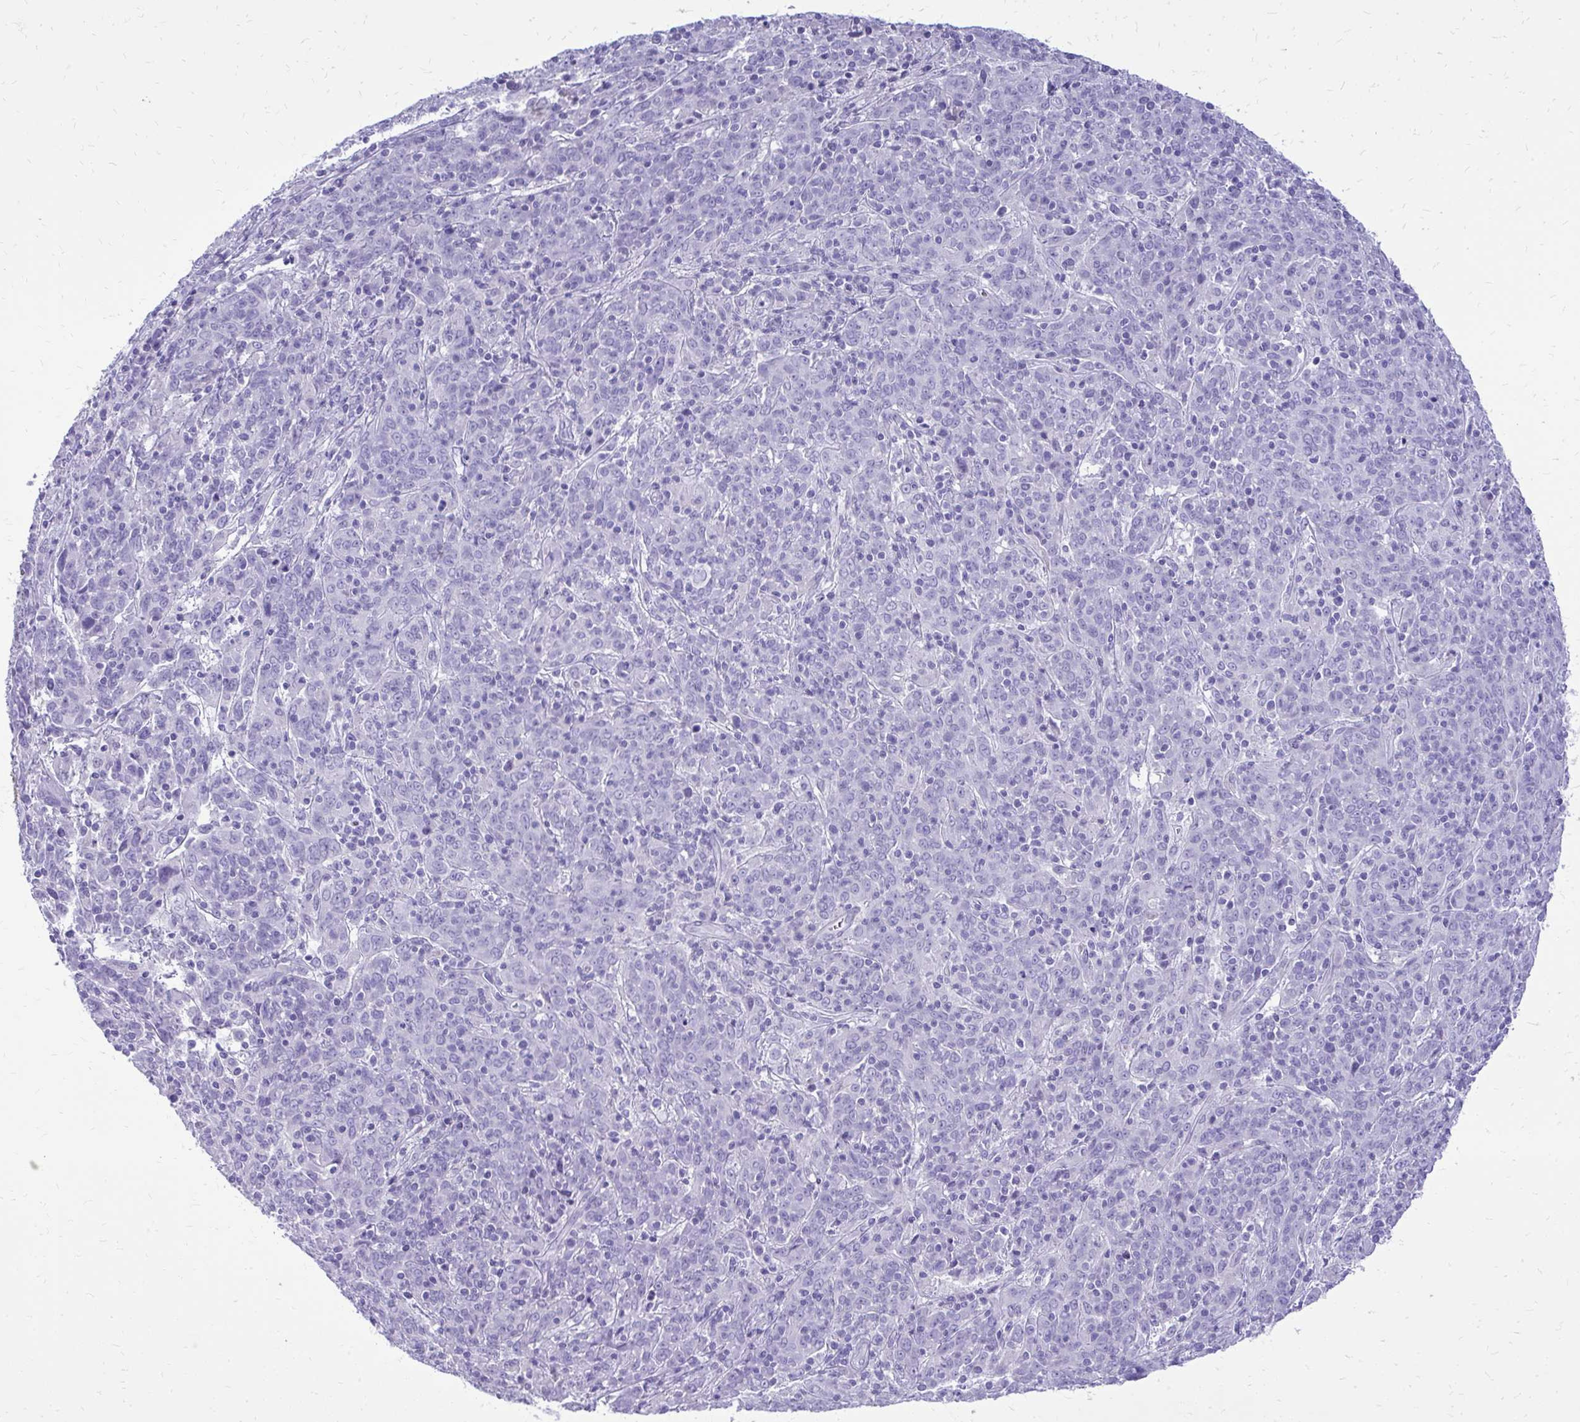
{"staining": {"intensity": "negative", "quantity": "none", "location": "none"}, "tissue": "cervical cancer", "cell_type": "Tumor cells", "image_type": "cancer", "snomed": [{"axis": "morphology", "description": "Squamous cell carcinoma, NOS"}, {"axis": "topography", "description": "Cervix"}], "caption": "This is an immunohistochemistry (IHC) micrograph of squamous cell carcinoma (cervical). There is no staining in tumor cells.", "gene": "BCL6B", "patient": {"sex": "female", "age": 67}}